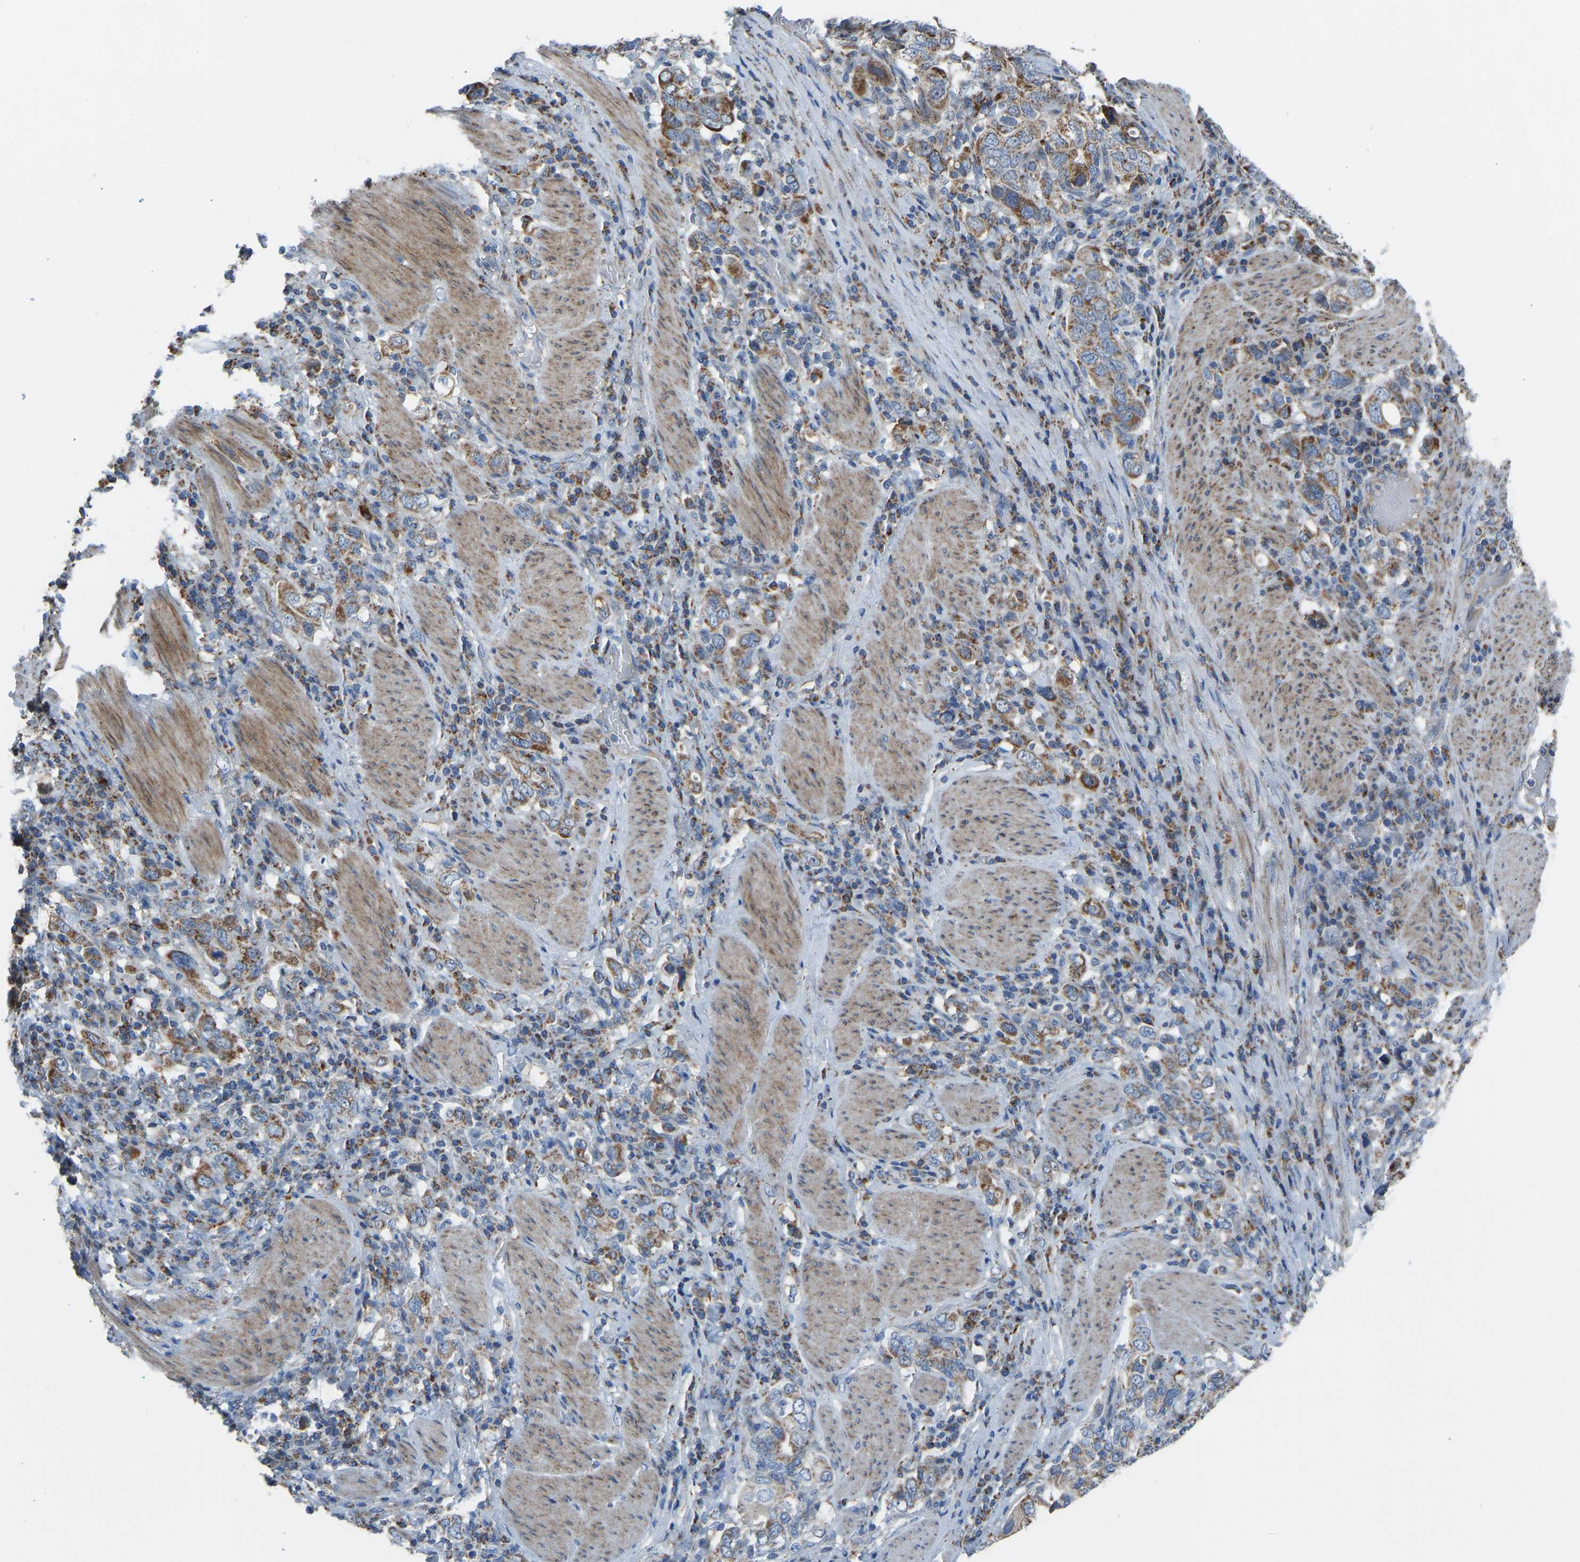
{"staining": {"intensity": "moderate", "quantity": ">75%", "location": "cytoplasmic/membranous"}, "tissue": "stomach cancer", "cell_type": "Tumor cells", "image_type": "cancer", "snomed": [{"axis": "morphology", "description": "Adenocarcinoma, NOS"}, {"axis": "topography", "description": "Stomach, upper"}], "caption": "Immunohistochemistry (IHC) (DAB (3,3'-diaminobenzidine)) staining of human stomach adenocarcinoma exhibits moderate cytoplasmic/membranous protein staining in approximately >75% of tumor cells. (brown staining indicates protein expression, while blue staining denotes nuclei).", "gene": "SMIM20", "patient": {"sex": "male", "age": 62}}